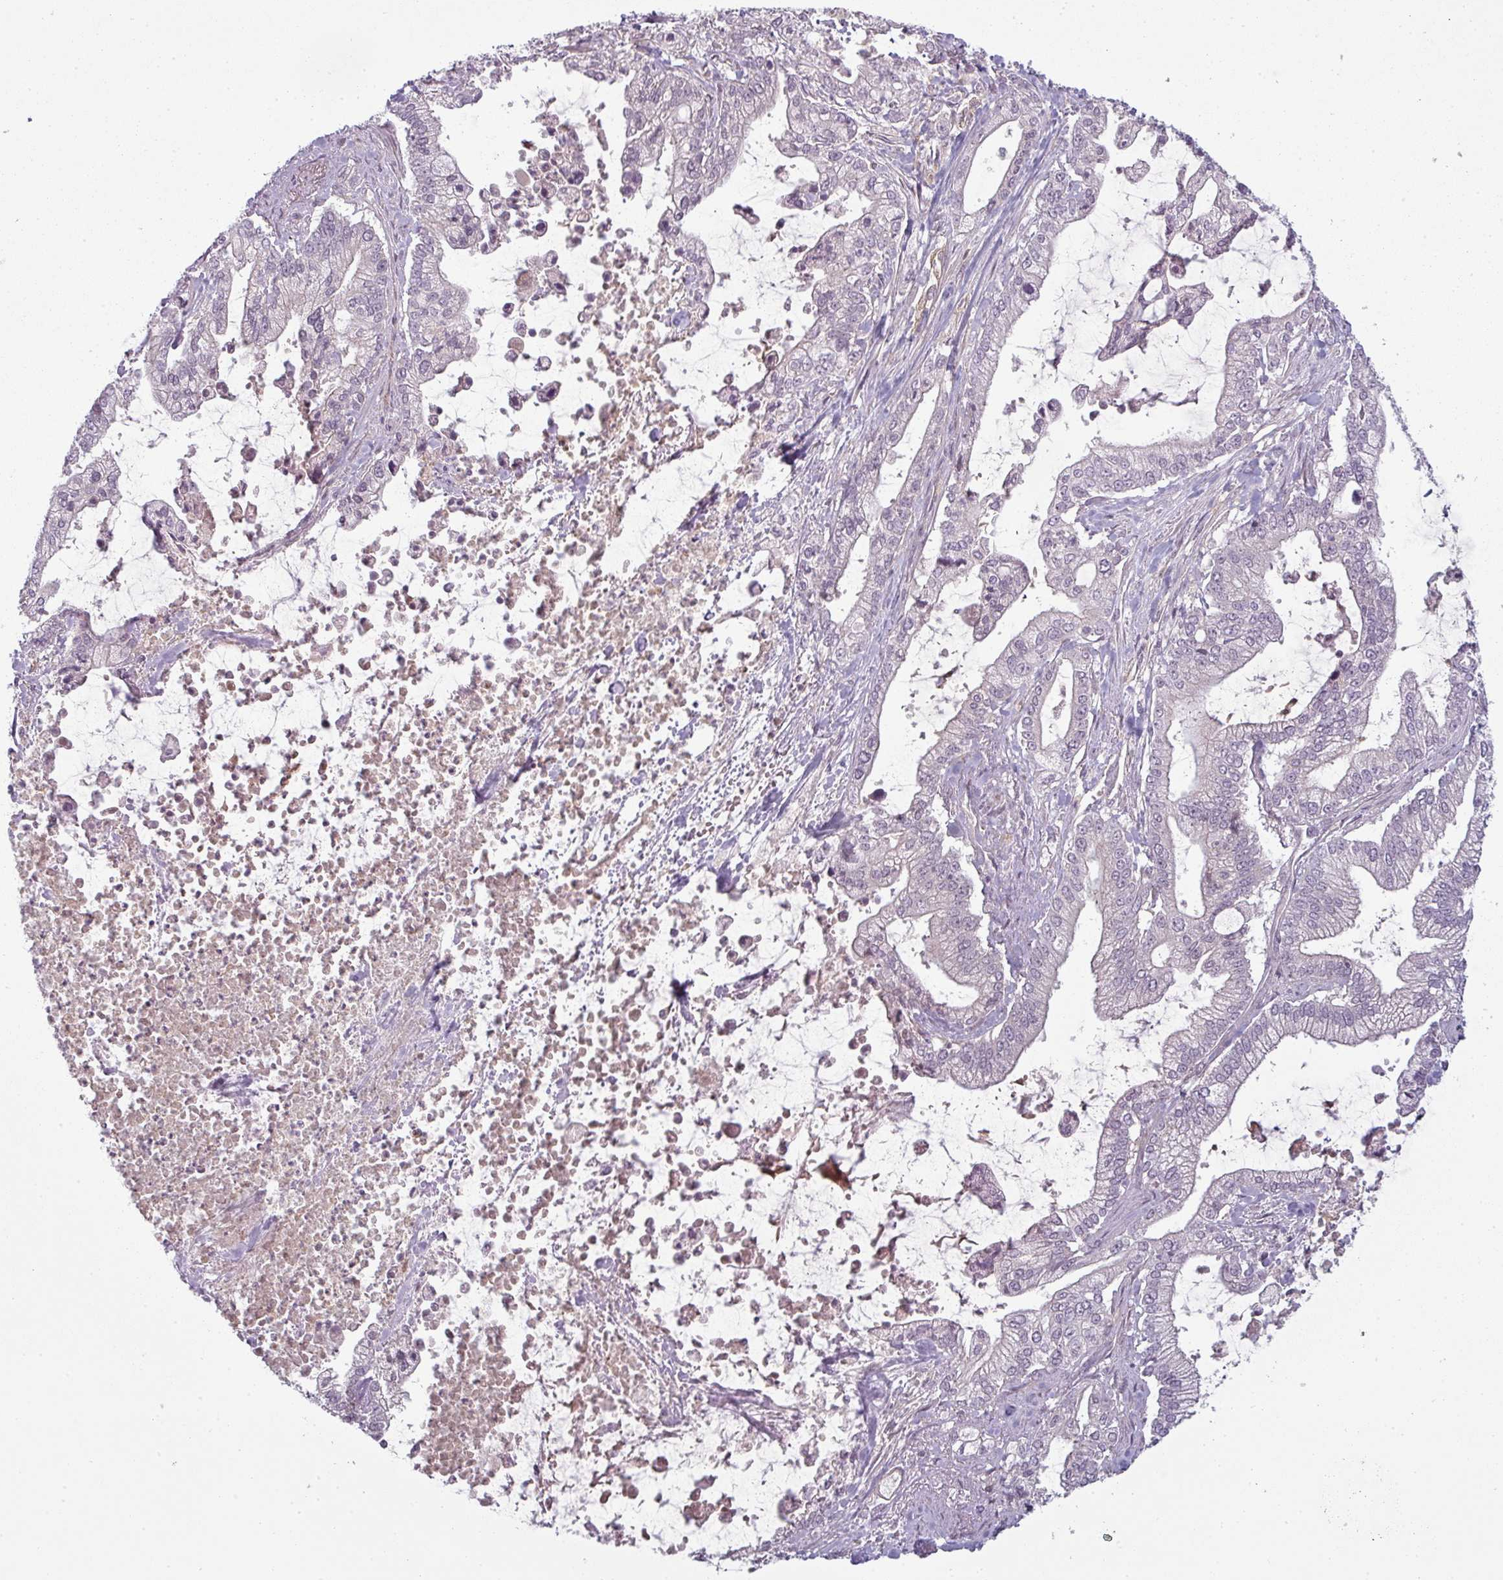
{"staining": {"intensity": "negative", "quantity": "none", "location": "none"}, "tissue": "pancreatic cancer", "cell_type": "Tumor cells", "image_type": "cancer", "snomed": [{"axis": "morphology", "description": "Adenocarcinoma, NOS"}, {"axis": "topography", "description": "Pancreas"}], "caption": "Tumor cells are negative for brown protein staining in adenocarcinoma (pancreatic). The staining is performed using DAB (3,3'-diaminobenzidine) brown chromogen with nuclei counter-stained in using hematoxylin.", "gene": "SLC16A9", "patient": {"sex": "male", "age": 69}}